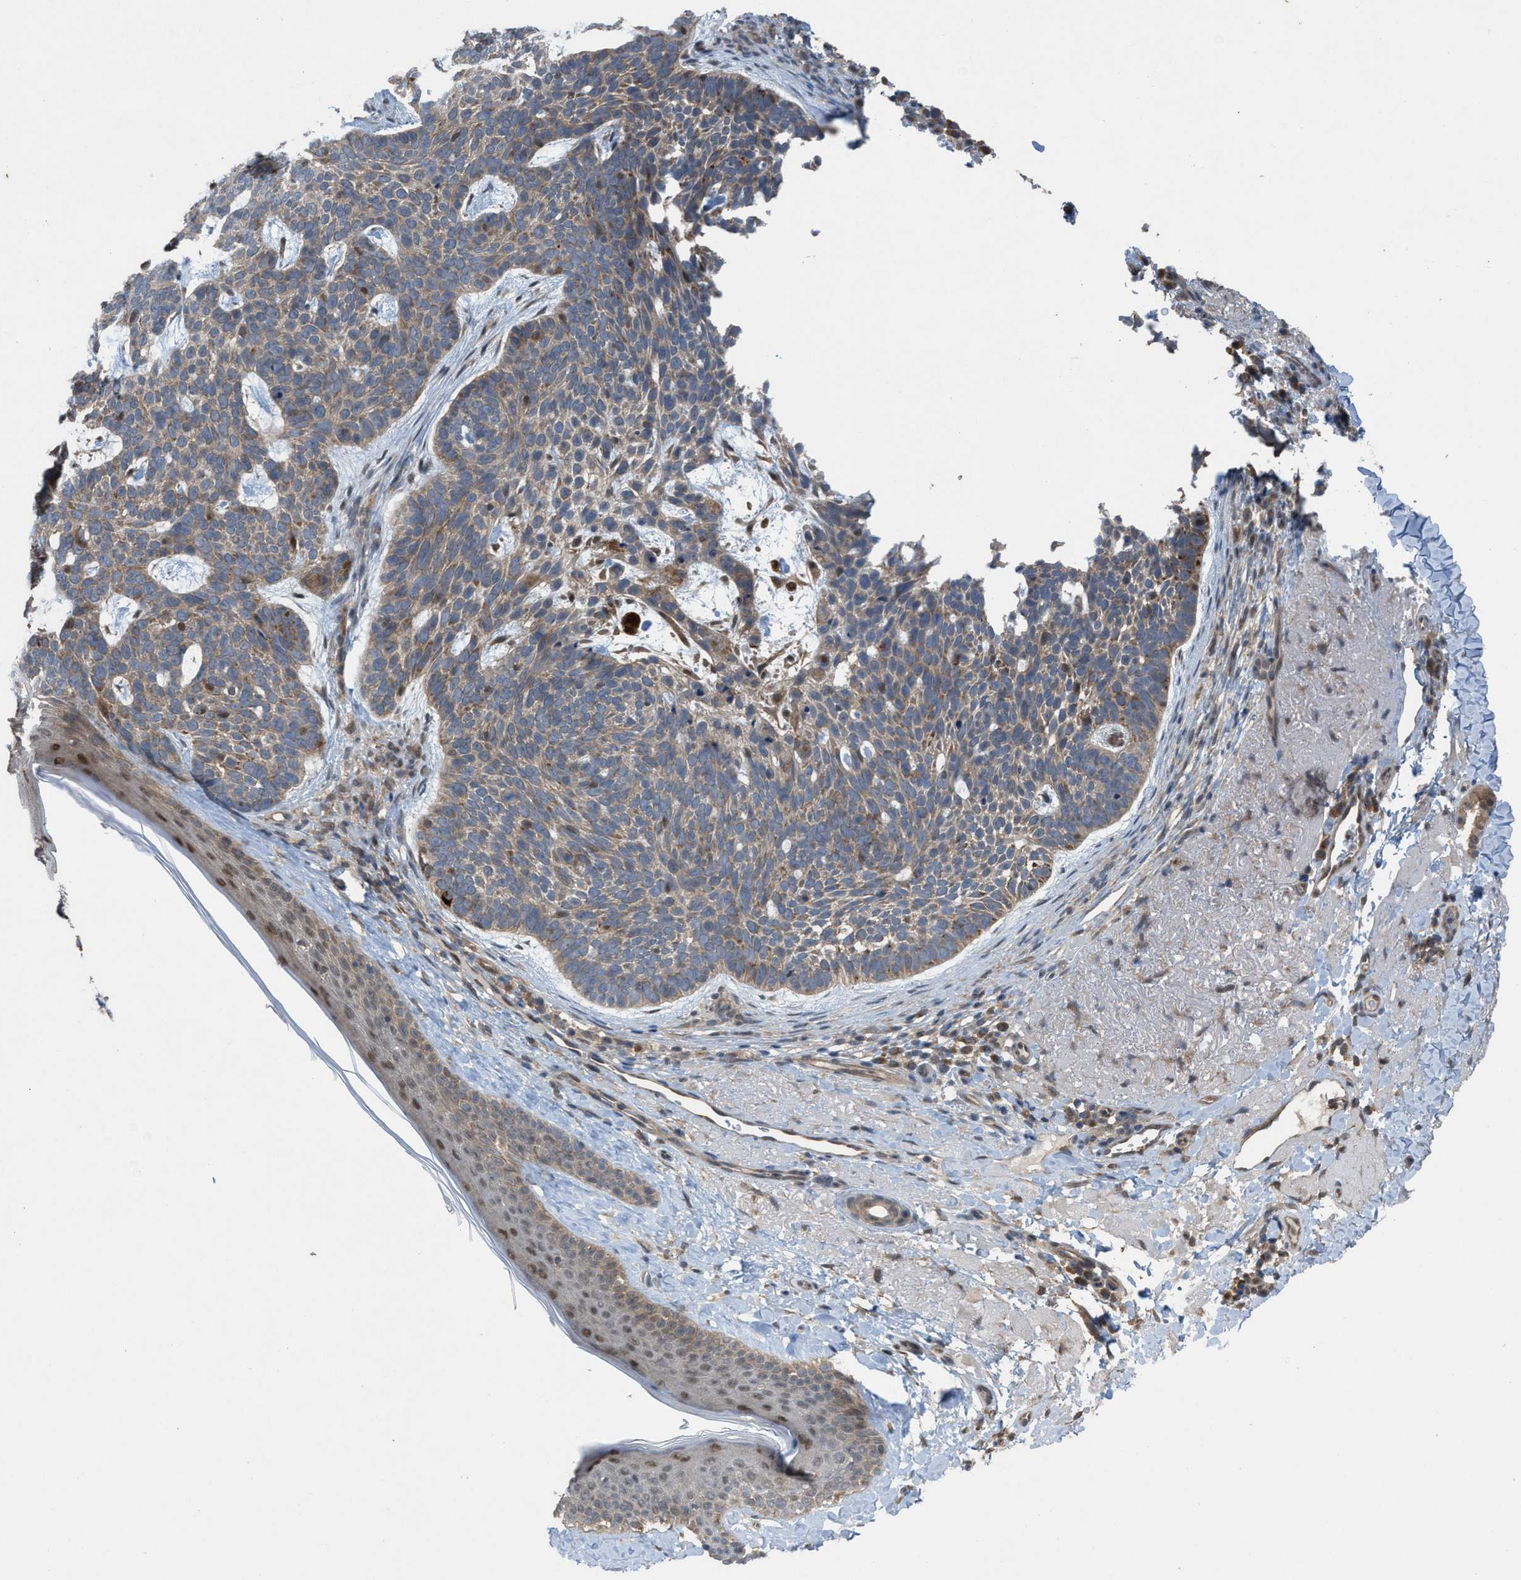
{"staining": {"intensity": "weak", "quantity": "25%-75%", "location": "cytoplasmic/membranous"}, "tissue": "skin cancer", "cell_type": "Tumor cells", "image_type": "cancer", "snomed": [{"axis": "morphology", "description": "Basal cell carcinoma"}, {"axis": "topography", "description": "Skin"}, {"axis": "topography", "description": "Skin of head"}], "caption": "Immunohistochemical staining of basal cell carcinoma (skin) demonstrates low levels of weak cytoplasmic/membranous protein staining in approximately 25%-75% of tumor cells.", "gene": "PLAA", "patient": {"sex": "female", "age": 85}}